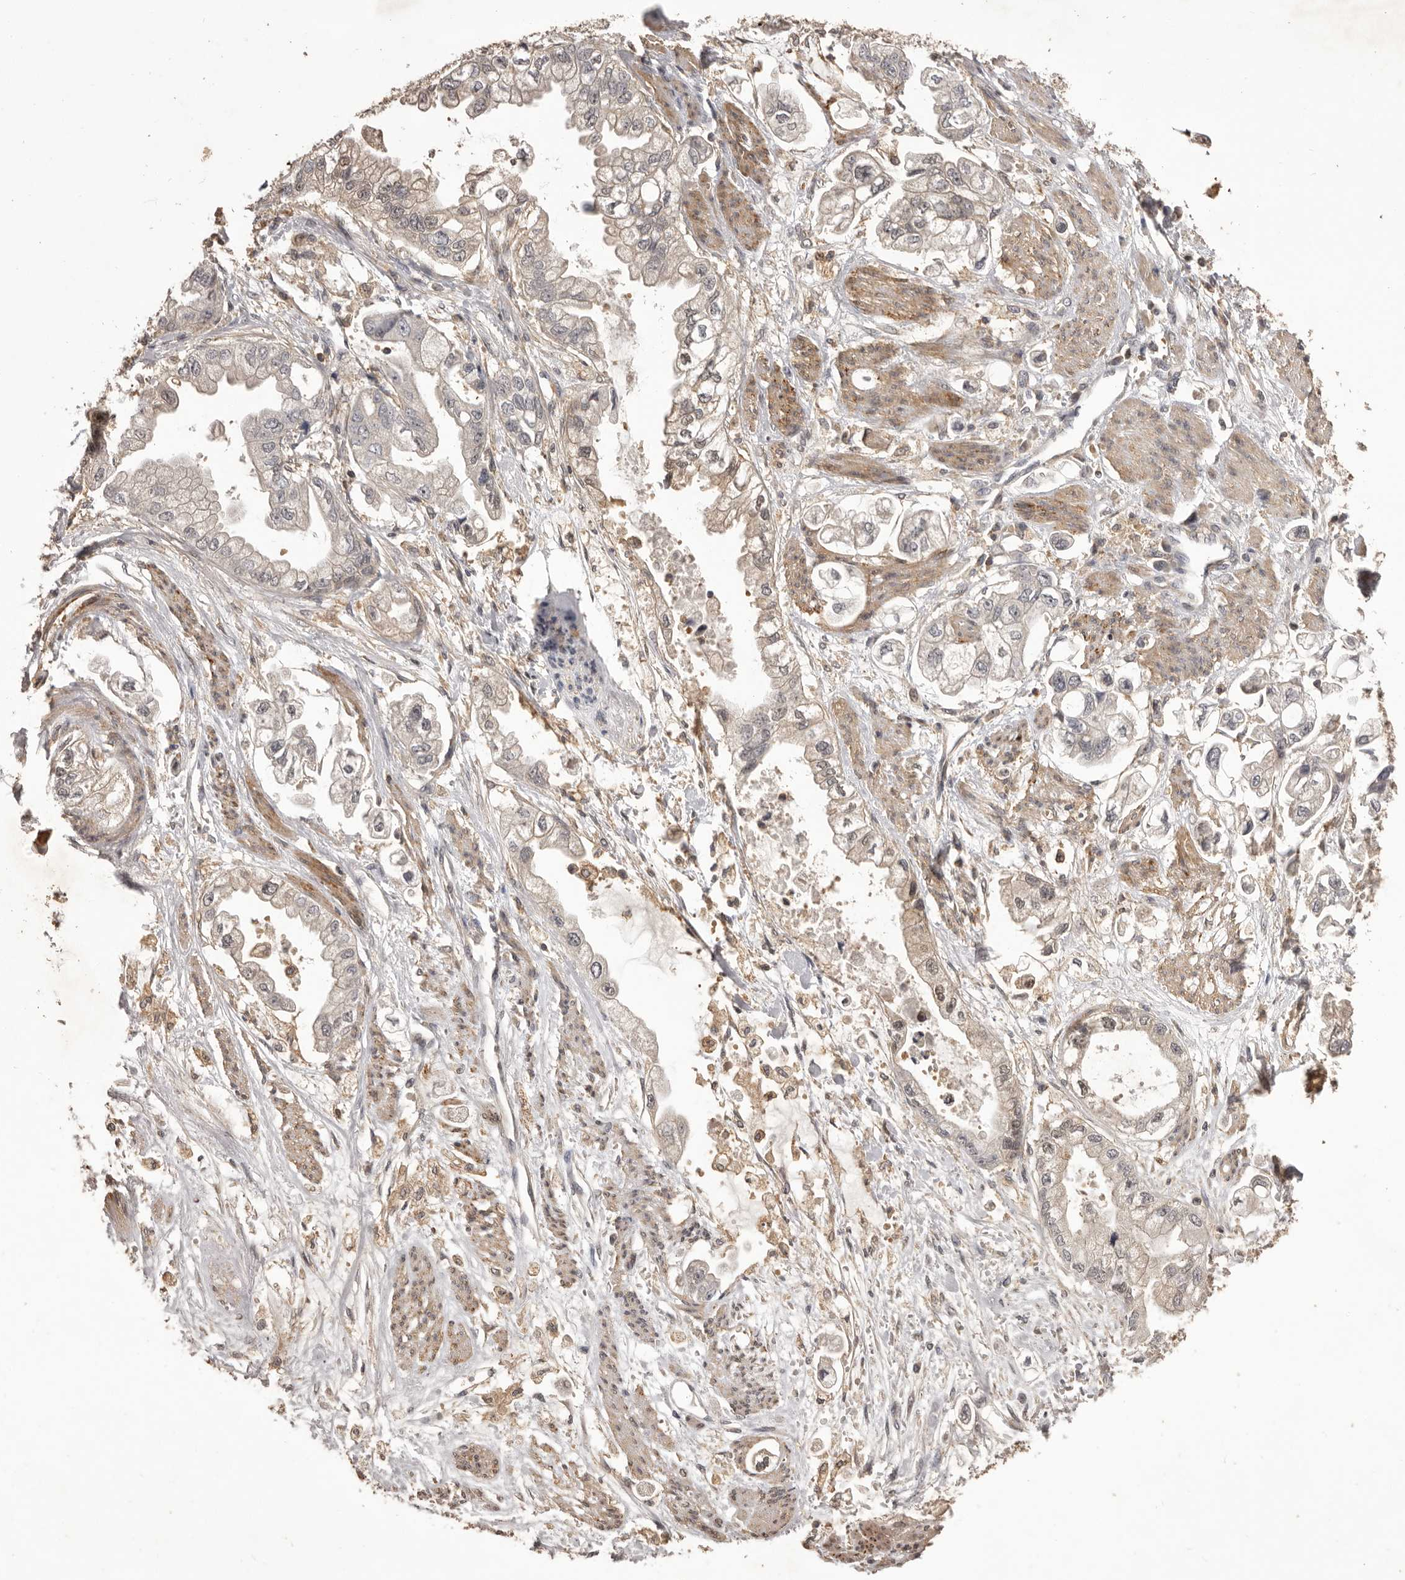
{"staining": {"intensity": "negative", "quantity": "none", "location": "none"}, "tissue": "stomach cancer", "cell_type": "Tumor cells", "image_type": "cancer", "snomed": [{"axis": "morphology", "description": "Adenocarcinoma, NOS"}, {"axis": "topography", "description": "Stomach"}], "caption": "Human stomach cancer (adenocarcinoma) stained for a protein using immunohistochemistry (IHC) demonstrates no expression in tumor cells.", "gene": "GLIPR2", "patient": {"sex": "male", "age": 62}}